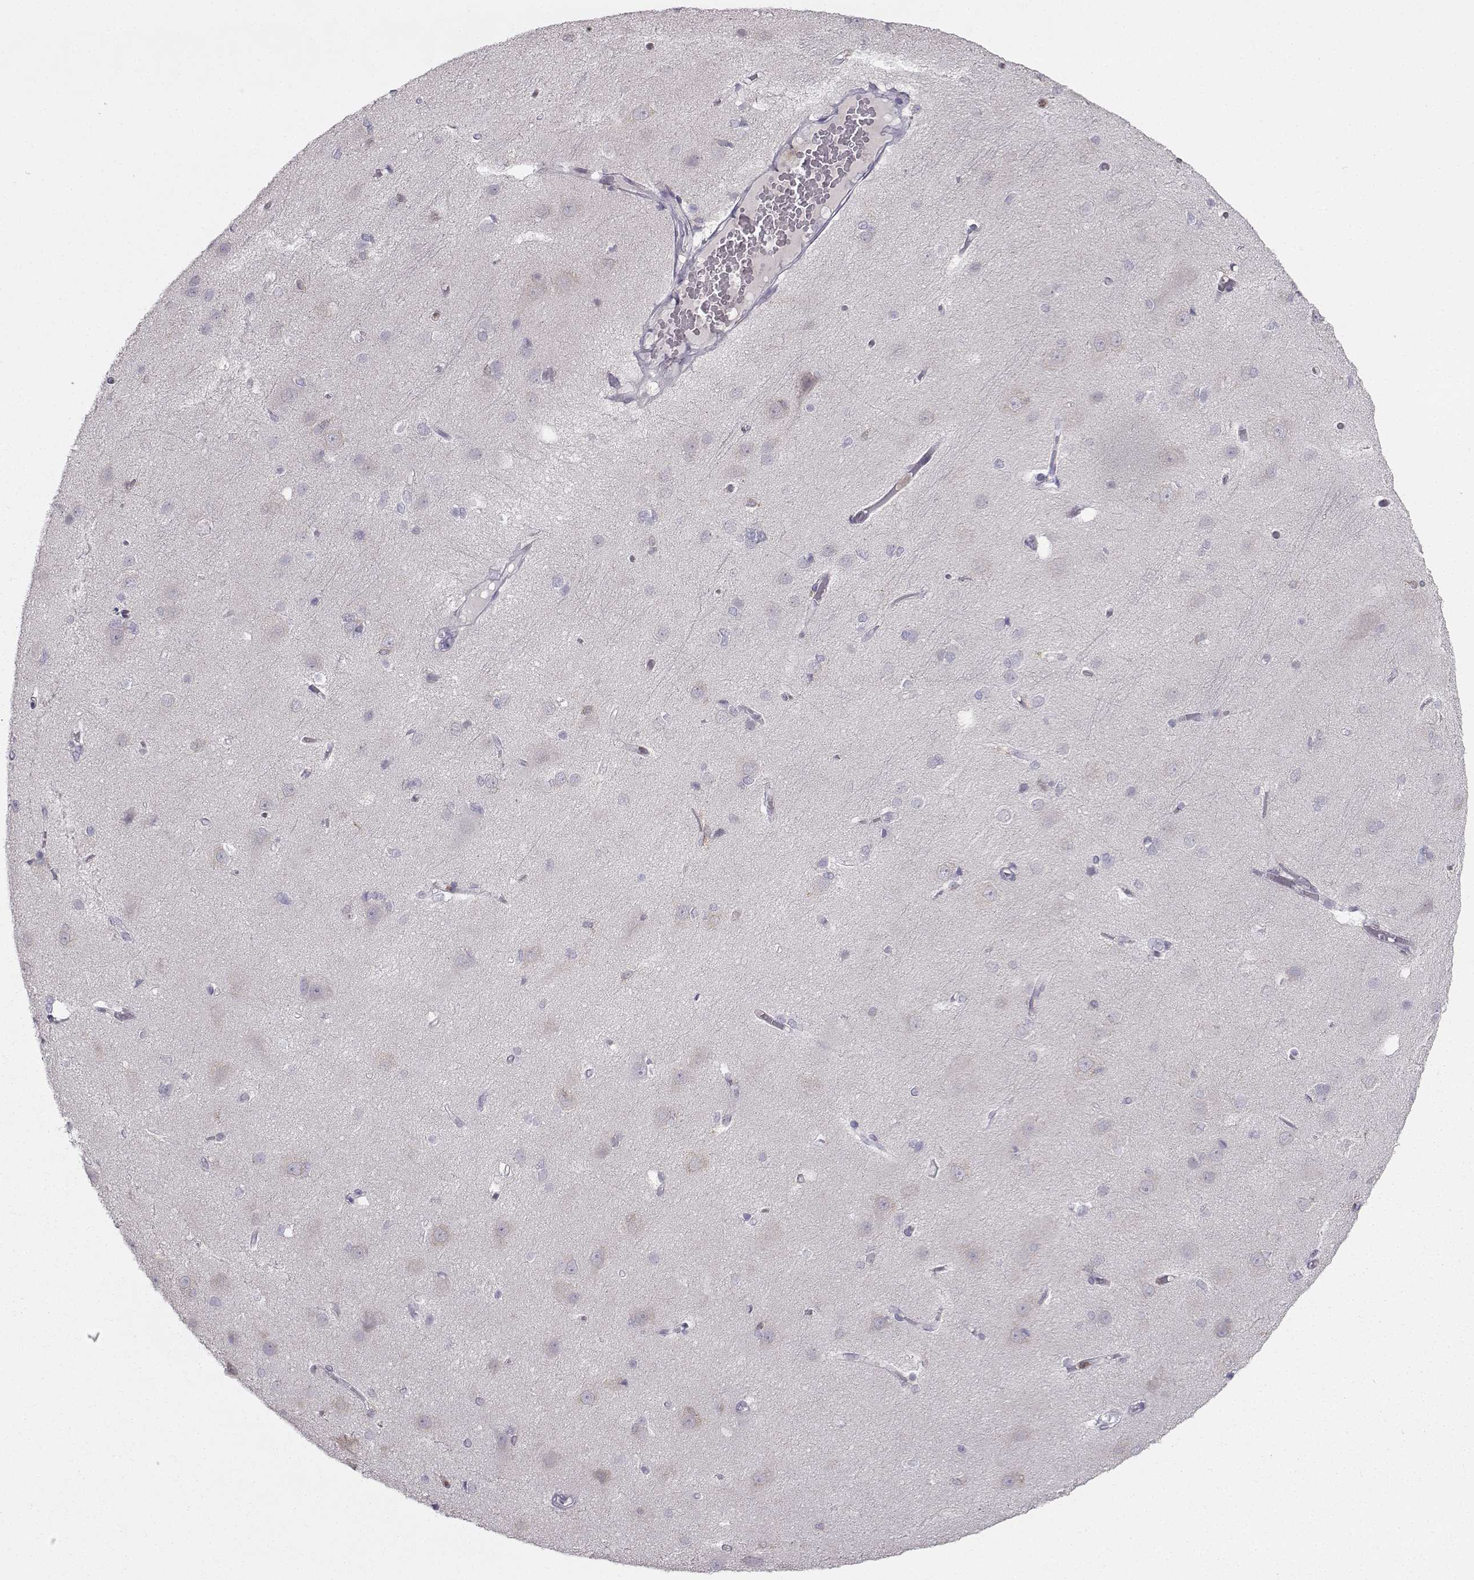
{"staining": {"intensity": "negative", "quantity": "none", "location": "none"}, "tissue": "cerebral cortex", "cell_type": "Endothelial cells", "image_type": "normal", "snomed": [{"axis": "morphology", "description": "Normal tissue, NOS"}, {"axis": "topography", "description": "Cerebral cortex"}], "caption": "Cerebral cortex was stained to show a protein in brown. There is no significant positivity in endothelial cells. (DAB IHC with hematoxylin counter stain).", "gene": "ZBTB32", "patient": {"sex": "male", "age": 37}}